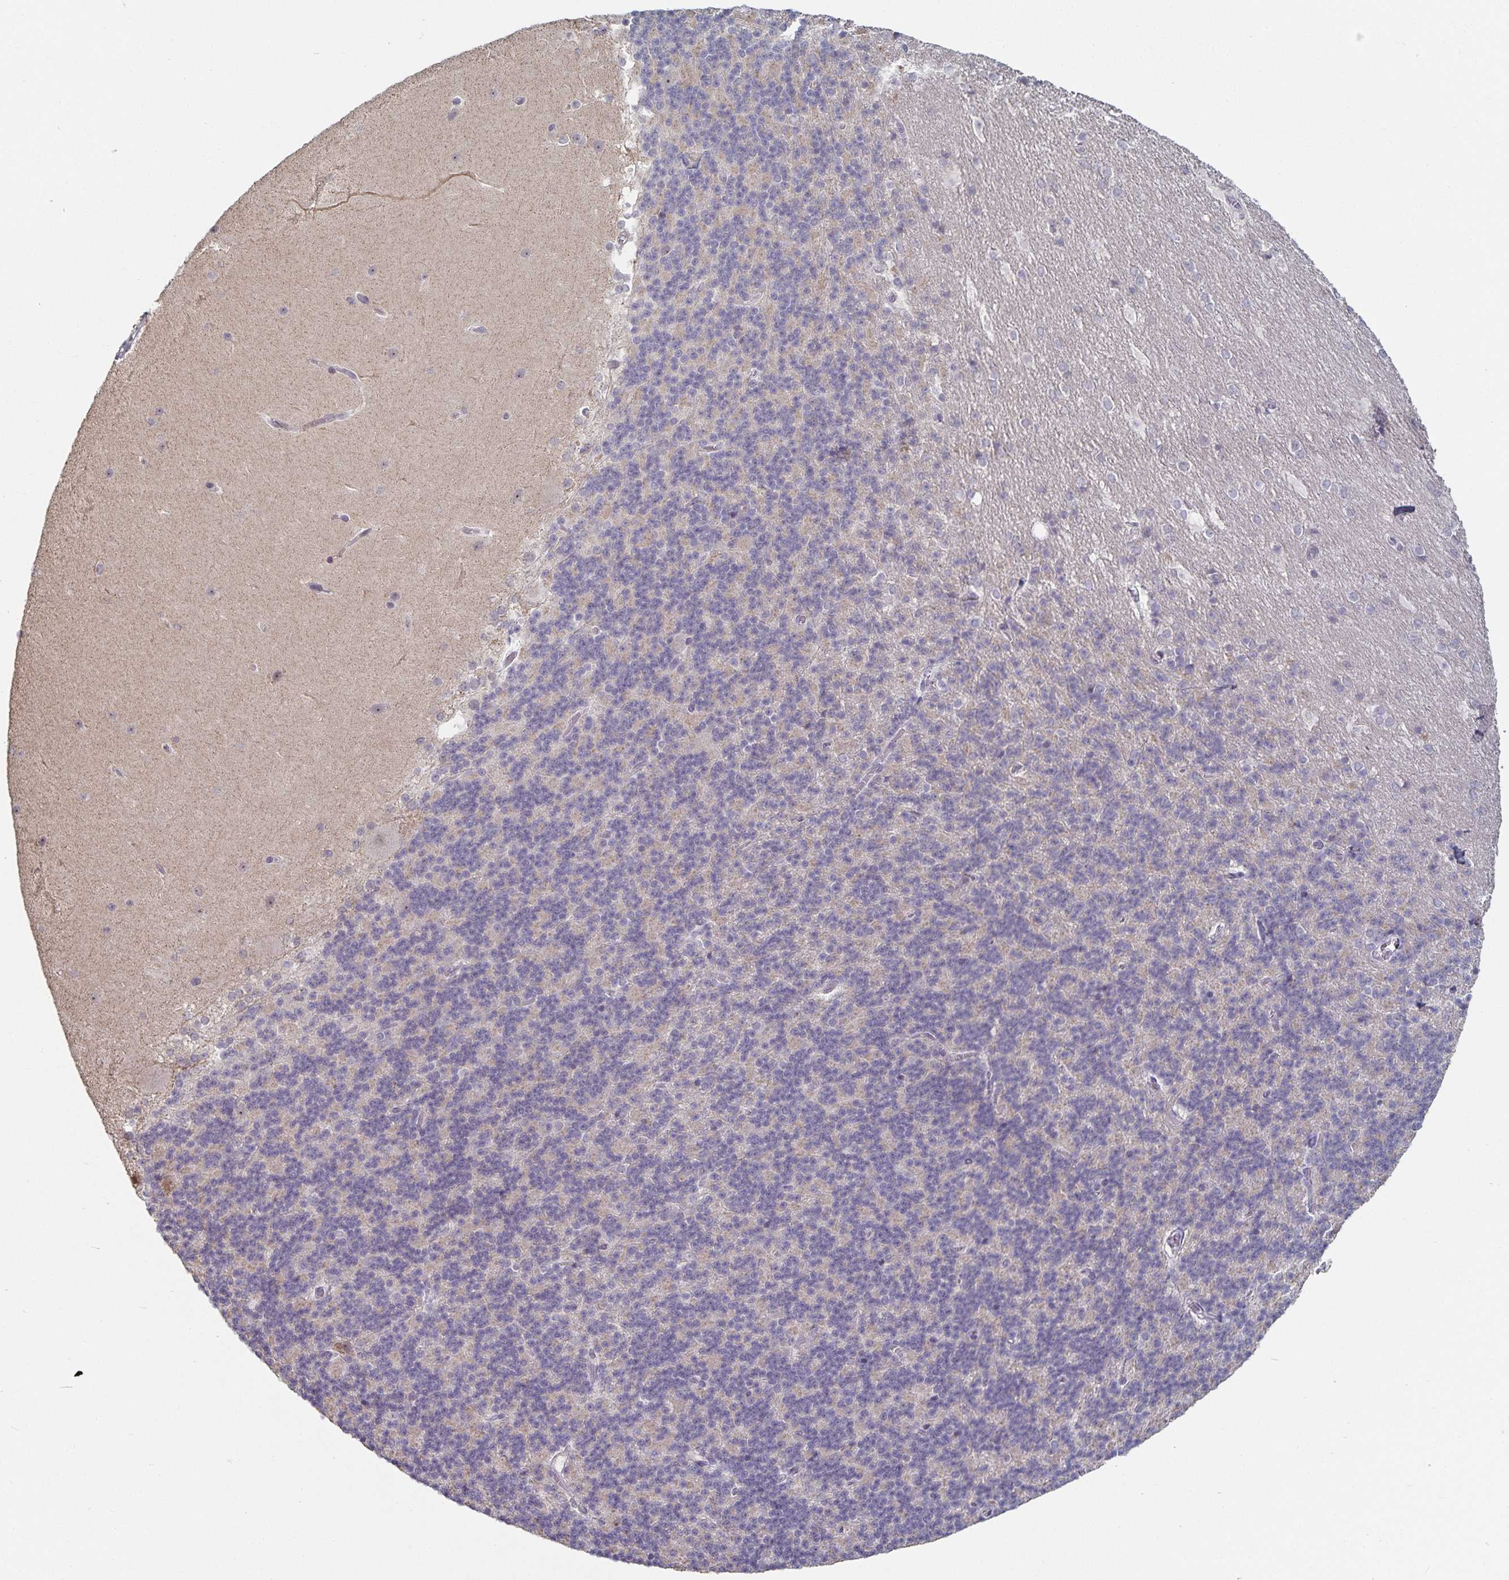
{"staining": {"intensity": "negative", "quantity": "none", "location": "none"}, "tissue": "cerebellum", "cell_type": "Cells in granular layer", "image_type": "normal", "snomed": [{"axis": "morphology", "description": "Normal tissue, NOS"}, {"axis": "topography", "description": "Cerebellum"}], "caption": "This is an IHC micrograph of normal human cerebellum. There is no expression in cells in granular layer.", "gene": "DNAH9", "patient": {"sex": "female", "age": 19}}